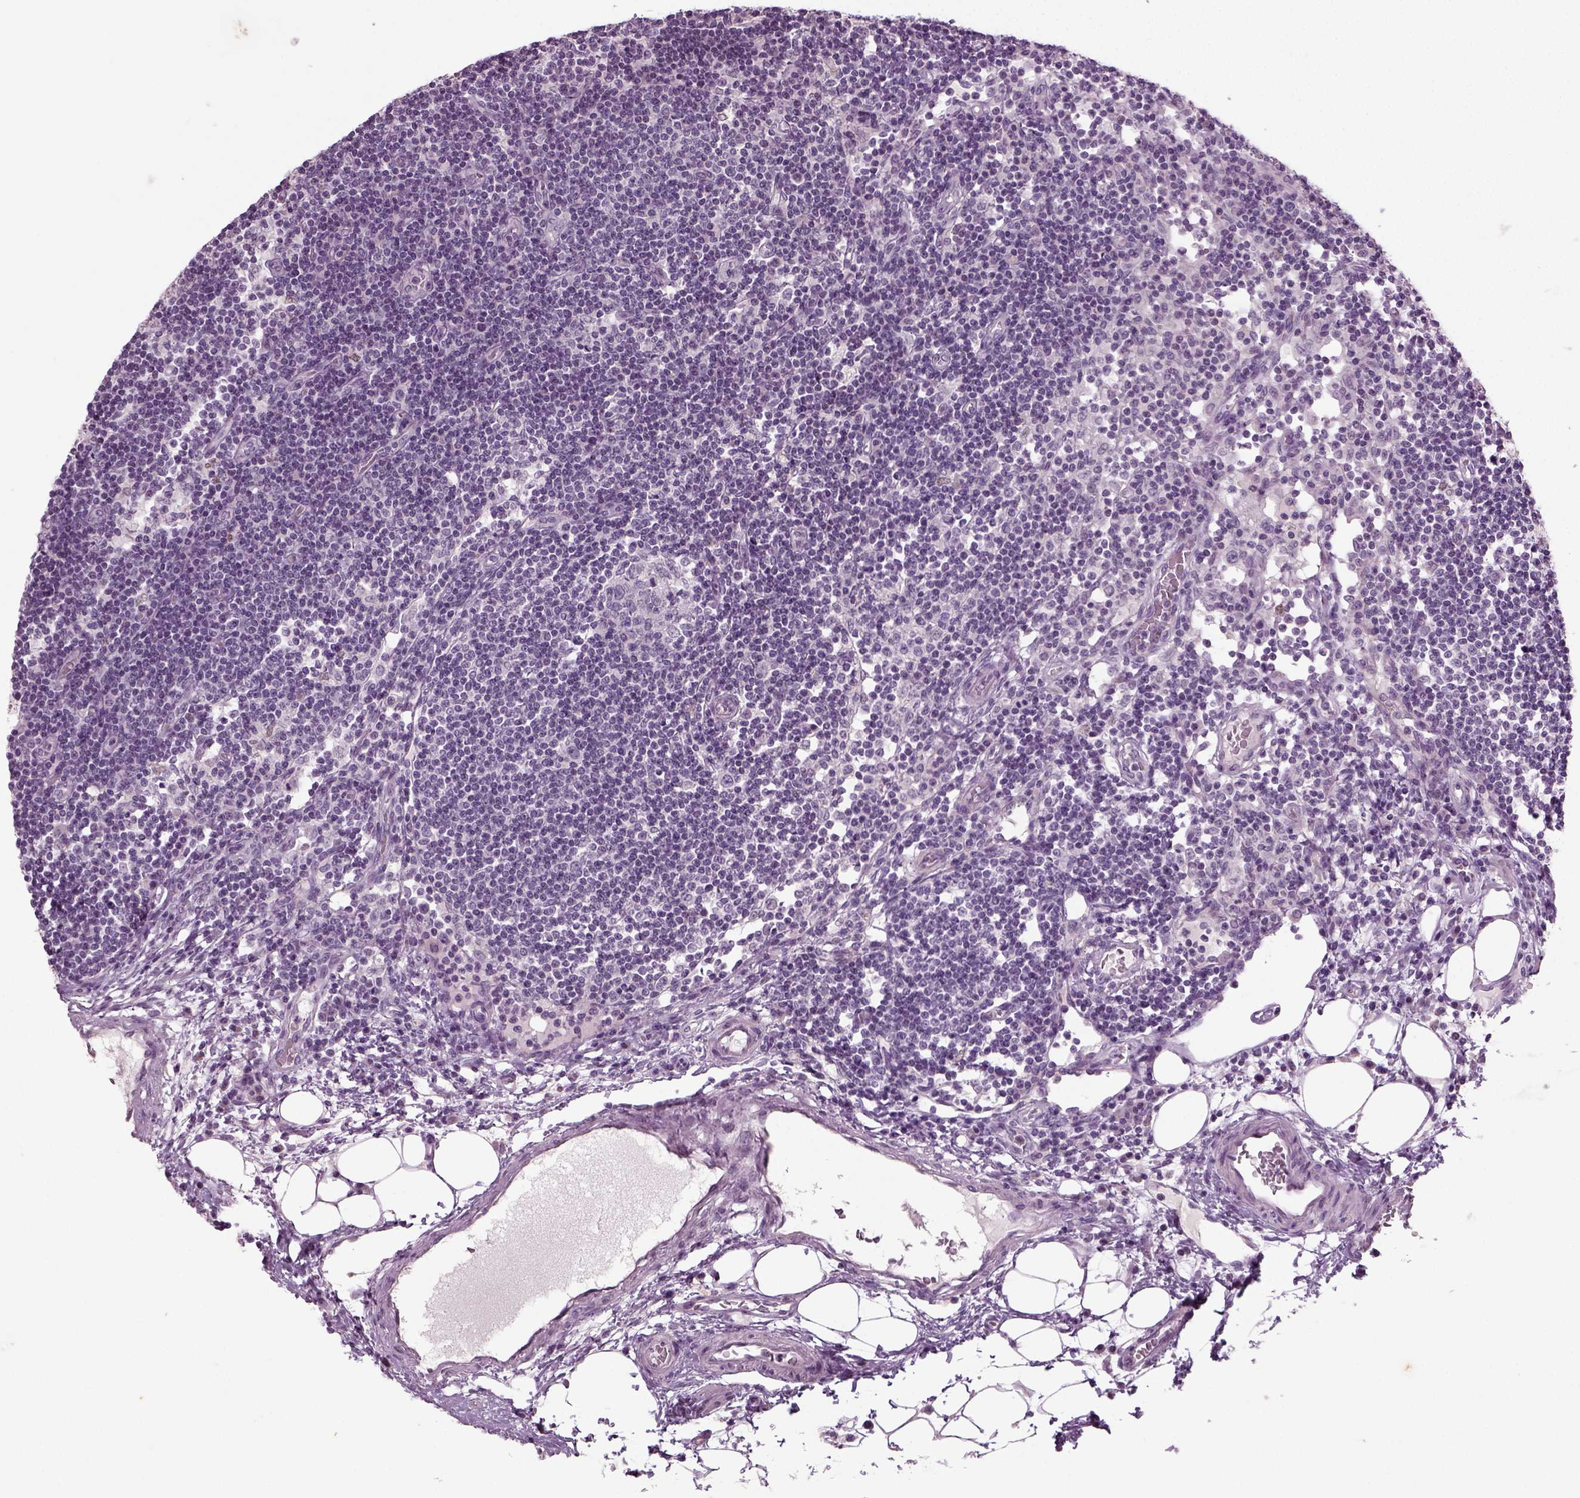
{"staining": {"intensity": "negative", "quantity": "none", "location": "none"}, "tissue": "lymph node", "cell_type": "Germinal center cells", "image_type": "normal", "snomed": [{"axis": "morphology", "description": "Normal tissue, NOS"}, {"axis": "topography", "description": "Lymph node"}], "caption": "This is a histopathology image of immunohistochemistry (IHC) staining of unremarkable lymph node, which shows no staining in germinal center cells. (Stains: DAB immunohistochemistry (IHC) with hematoxylin counter stain, Microscopy: brightfield microscopy at high magnification).", "gene": "SYNGAP1", "patient": {"sex": "female", "age": 72}}